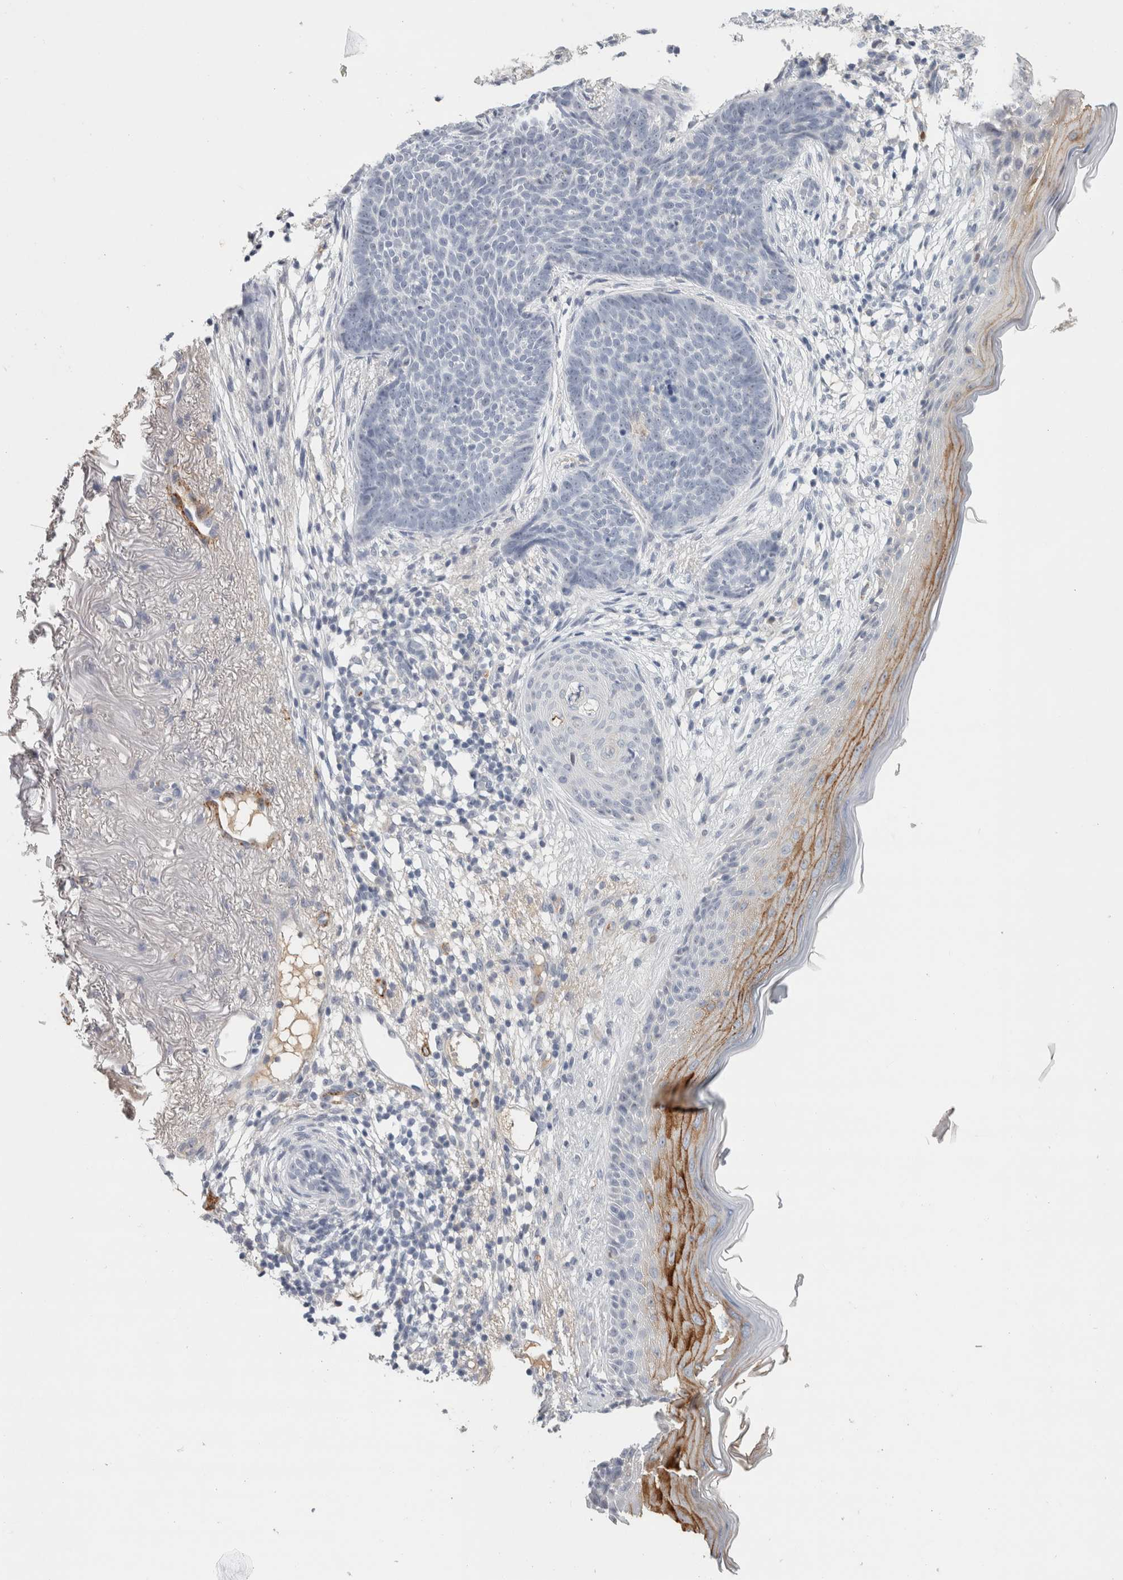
{"staining": {"intensity": "negative", "quantity": "none", "location": "none"}, "tissue": "skin cancer", "cell_type": "Tumor cells", "image_type": "cancer", "snomed": [{"axis": "morphology", "description": "Basal cell carcinoma"}, {"axis": "topography", "description": "Skin"}], "caption": "IHC micrograph of neoplastic tissue: skin cancer (basal cell carcinoma) stained with DAB (3,3'-diaminobenzidine) demonstrates no significant protein staining in tumor cells.", "gene": "CD36", "patient": {"sex": "female", "age": 70}}